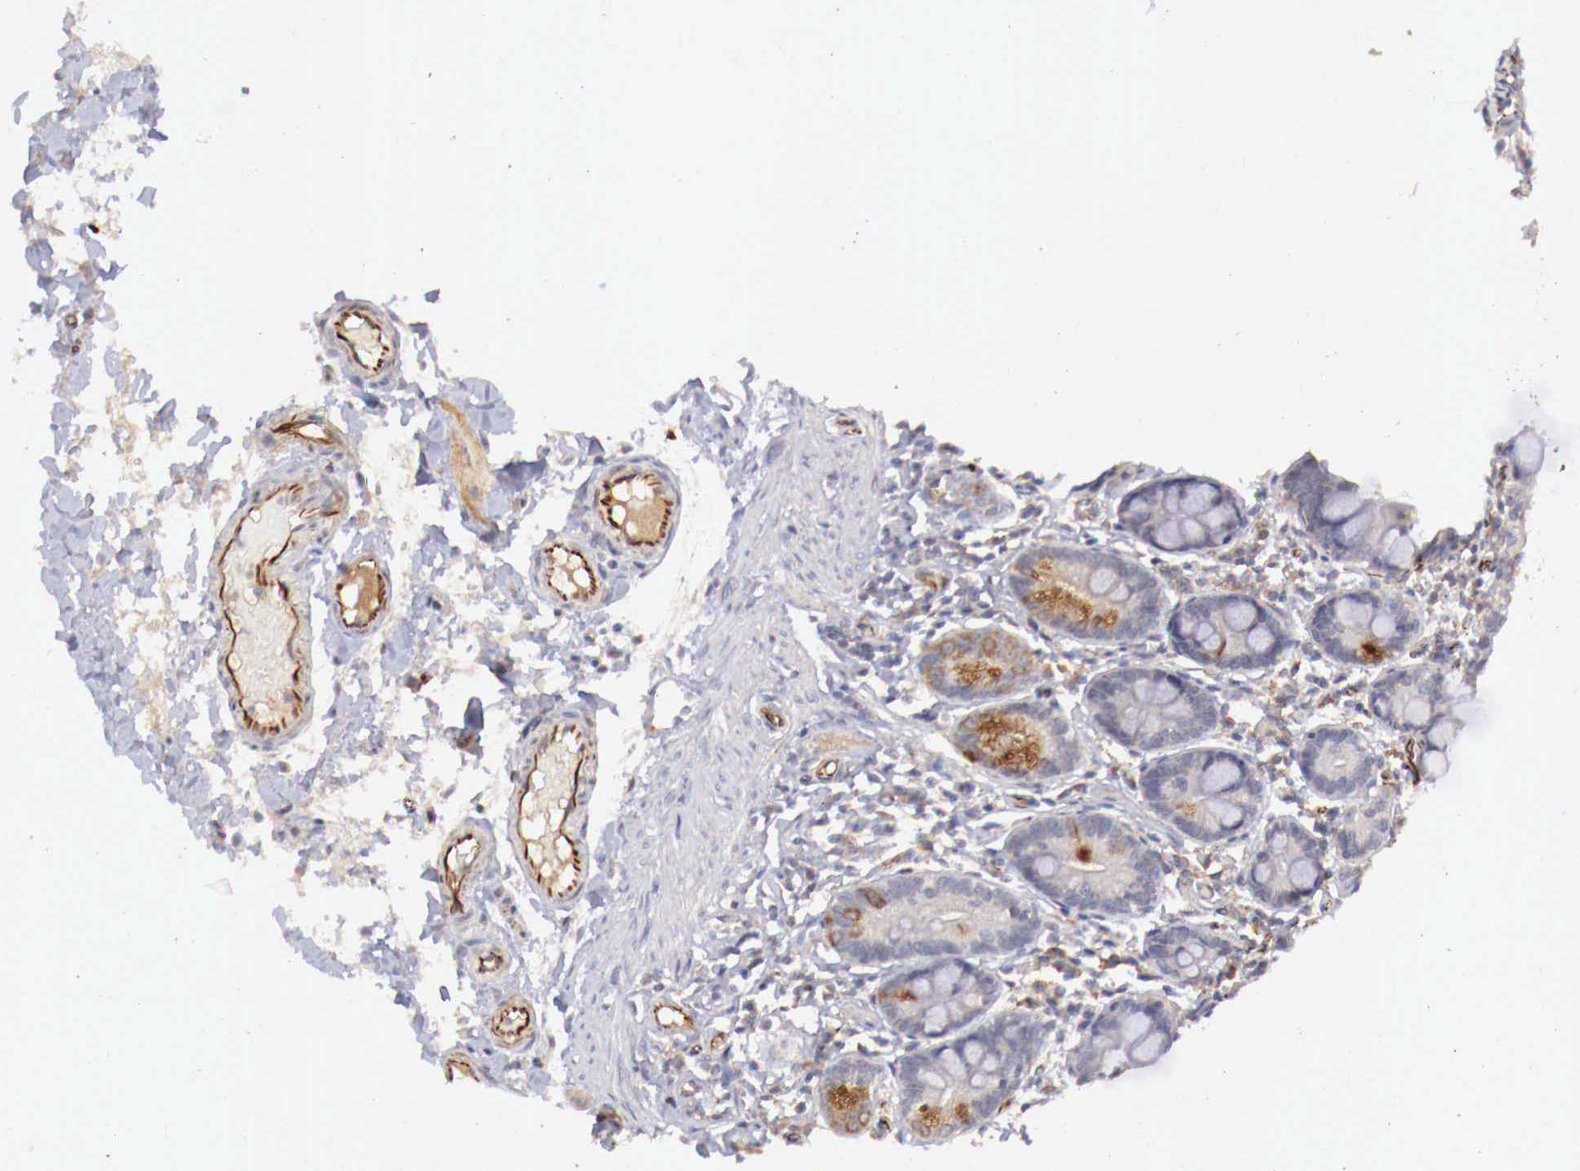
{"staining": {"intensity": "moderate", "quantity": "<25%", "location": "nuclear"}, "tissue": "small intestine", "cell_type": "Glandular cells", "image_type": "normal", "snomed": [{"axis": "morphology", "description": "Normal tissue, NOS"}, {"axis": "topography", "description": "Small intestine"}], "caption": "A high-resolution histopathology image shows immunohistochemistry staining of benign small intestine, which exhibits moderate nuclear expression in approximately <25% of glandular cells.", "gene": "WT1", "patient": {"sex": "female", "age": 69}}